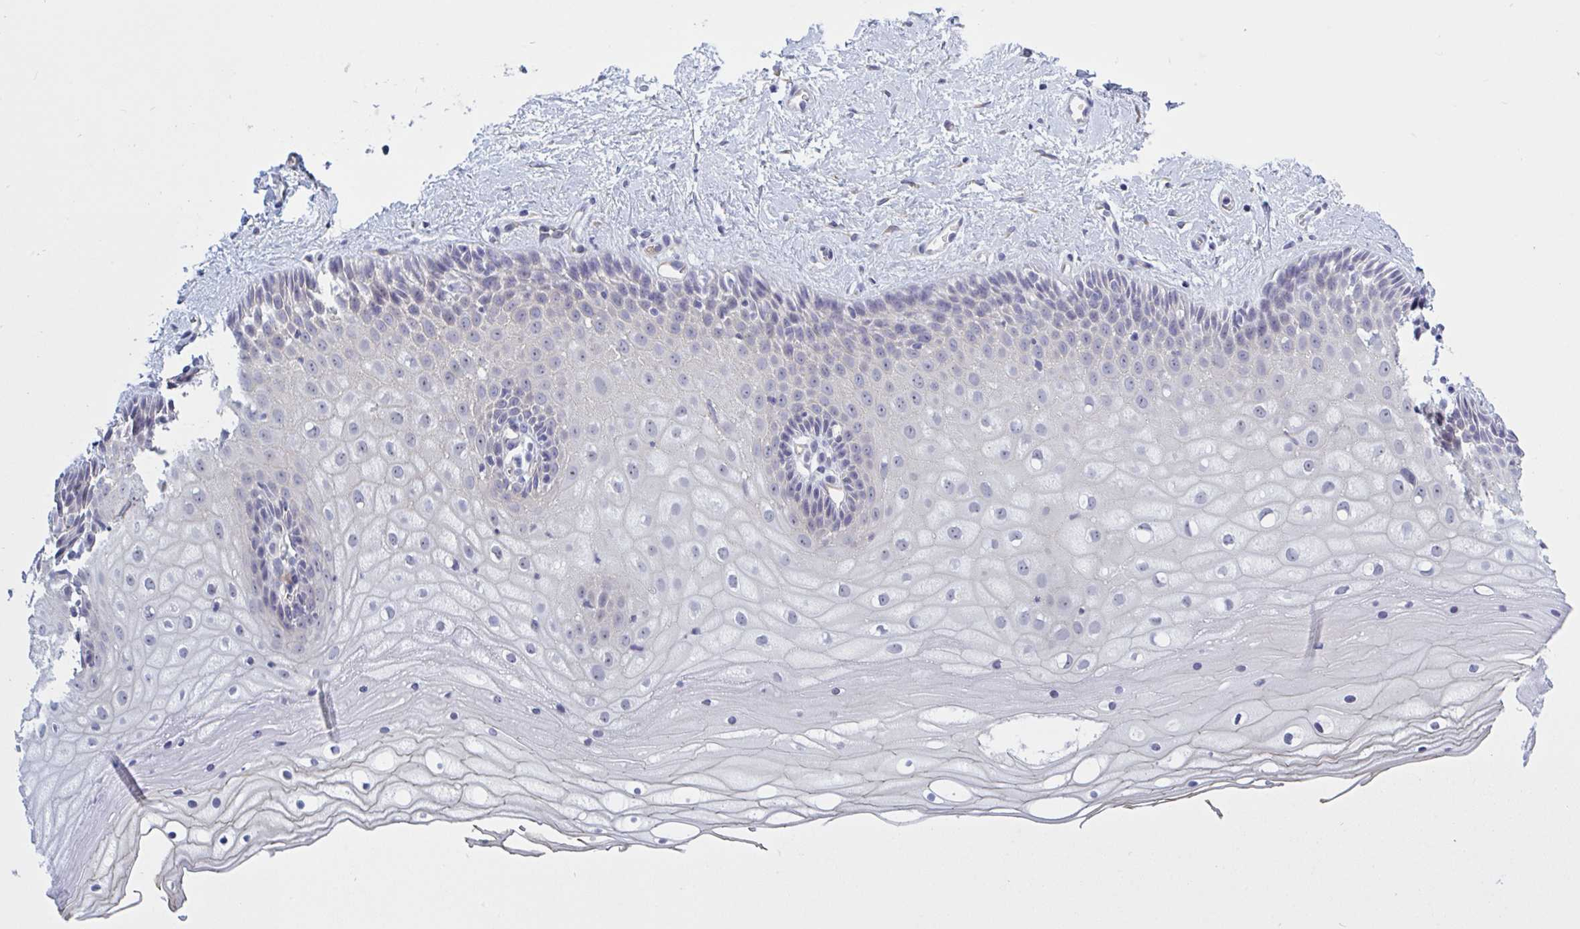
{"staining": {"intensity": "negative", "quantity": "none", "location": "none"}, "tissue": "cervix", "cell_type": "Glandular cells", "image_type": "normal", "snomed": [{"axis": "morphology", "description": "Normal tissue, NOS"}, {"axis": "topography", "description": "Cervix"}], "caption": "Glandular cells are negative for brown protein staining in benign cervix.", "gene": "ST14", "patient": {"sex": "female", "age": 36}}